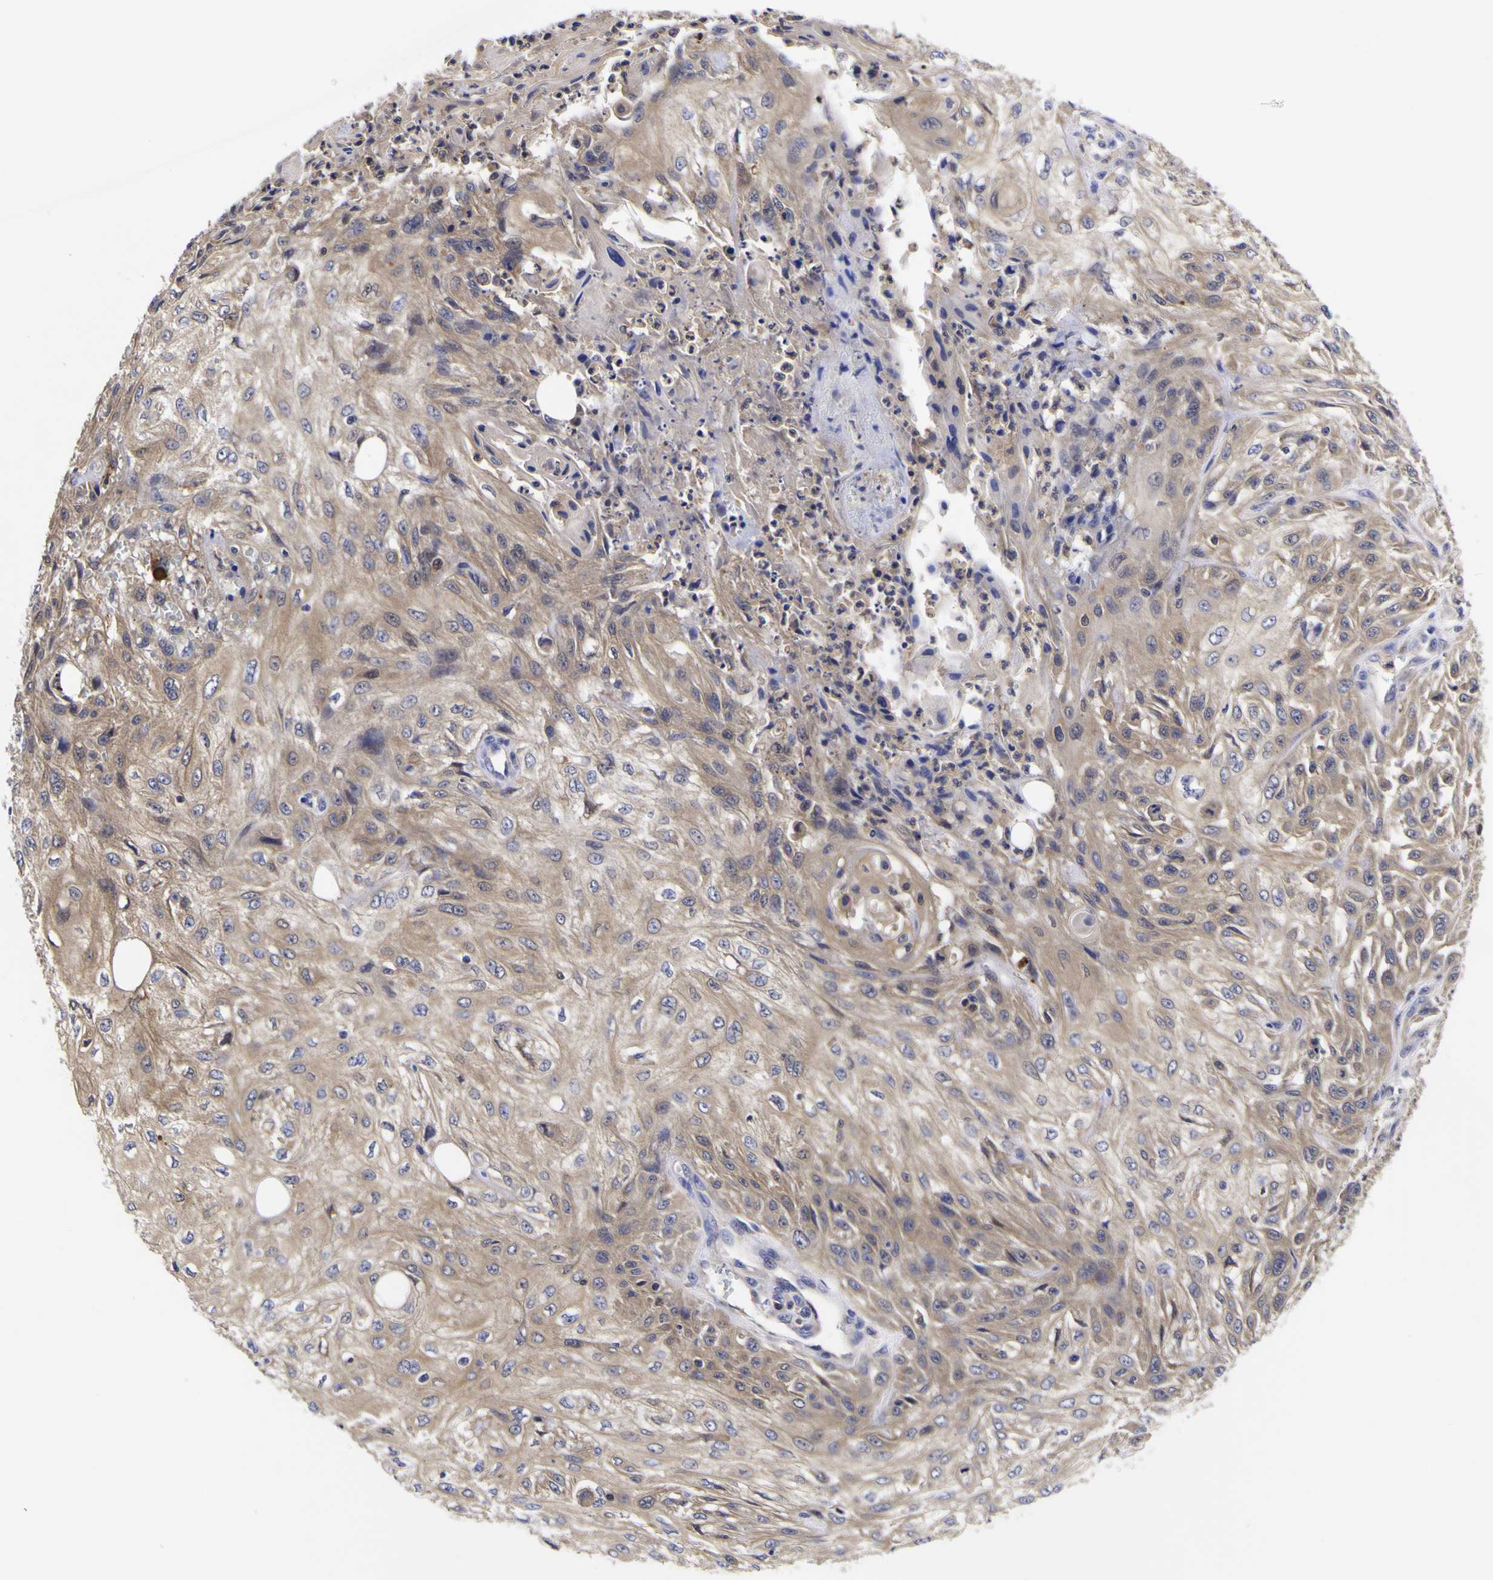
{"staining": {"intensity": "weak", "quantity": ">75%", "location": "cytoplasmic/membranous"}, "tissue": "skin cancer", "cell_type": "Tumor cells", "image_type": "cancer", "snomed": [{"axis": "morphology", "description": "Squamous cell carcinoma, NOS"}, {"axis": "topography", "description": "Skin"}], "caption": "Protein staining reveals weak cytoplasmic/membranous positivity in approximately >75% of tumor cells in skin squamous cell carcinoma. Using DAB (3,3'-diaminobenzidine) (brown) and hematoxylin (blue) stains, captured at high magnification using brightfield microscopy.", "gene": "MAPK14", "patient": {"sex": "male", "age": 75}}